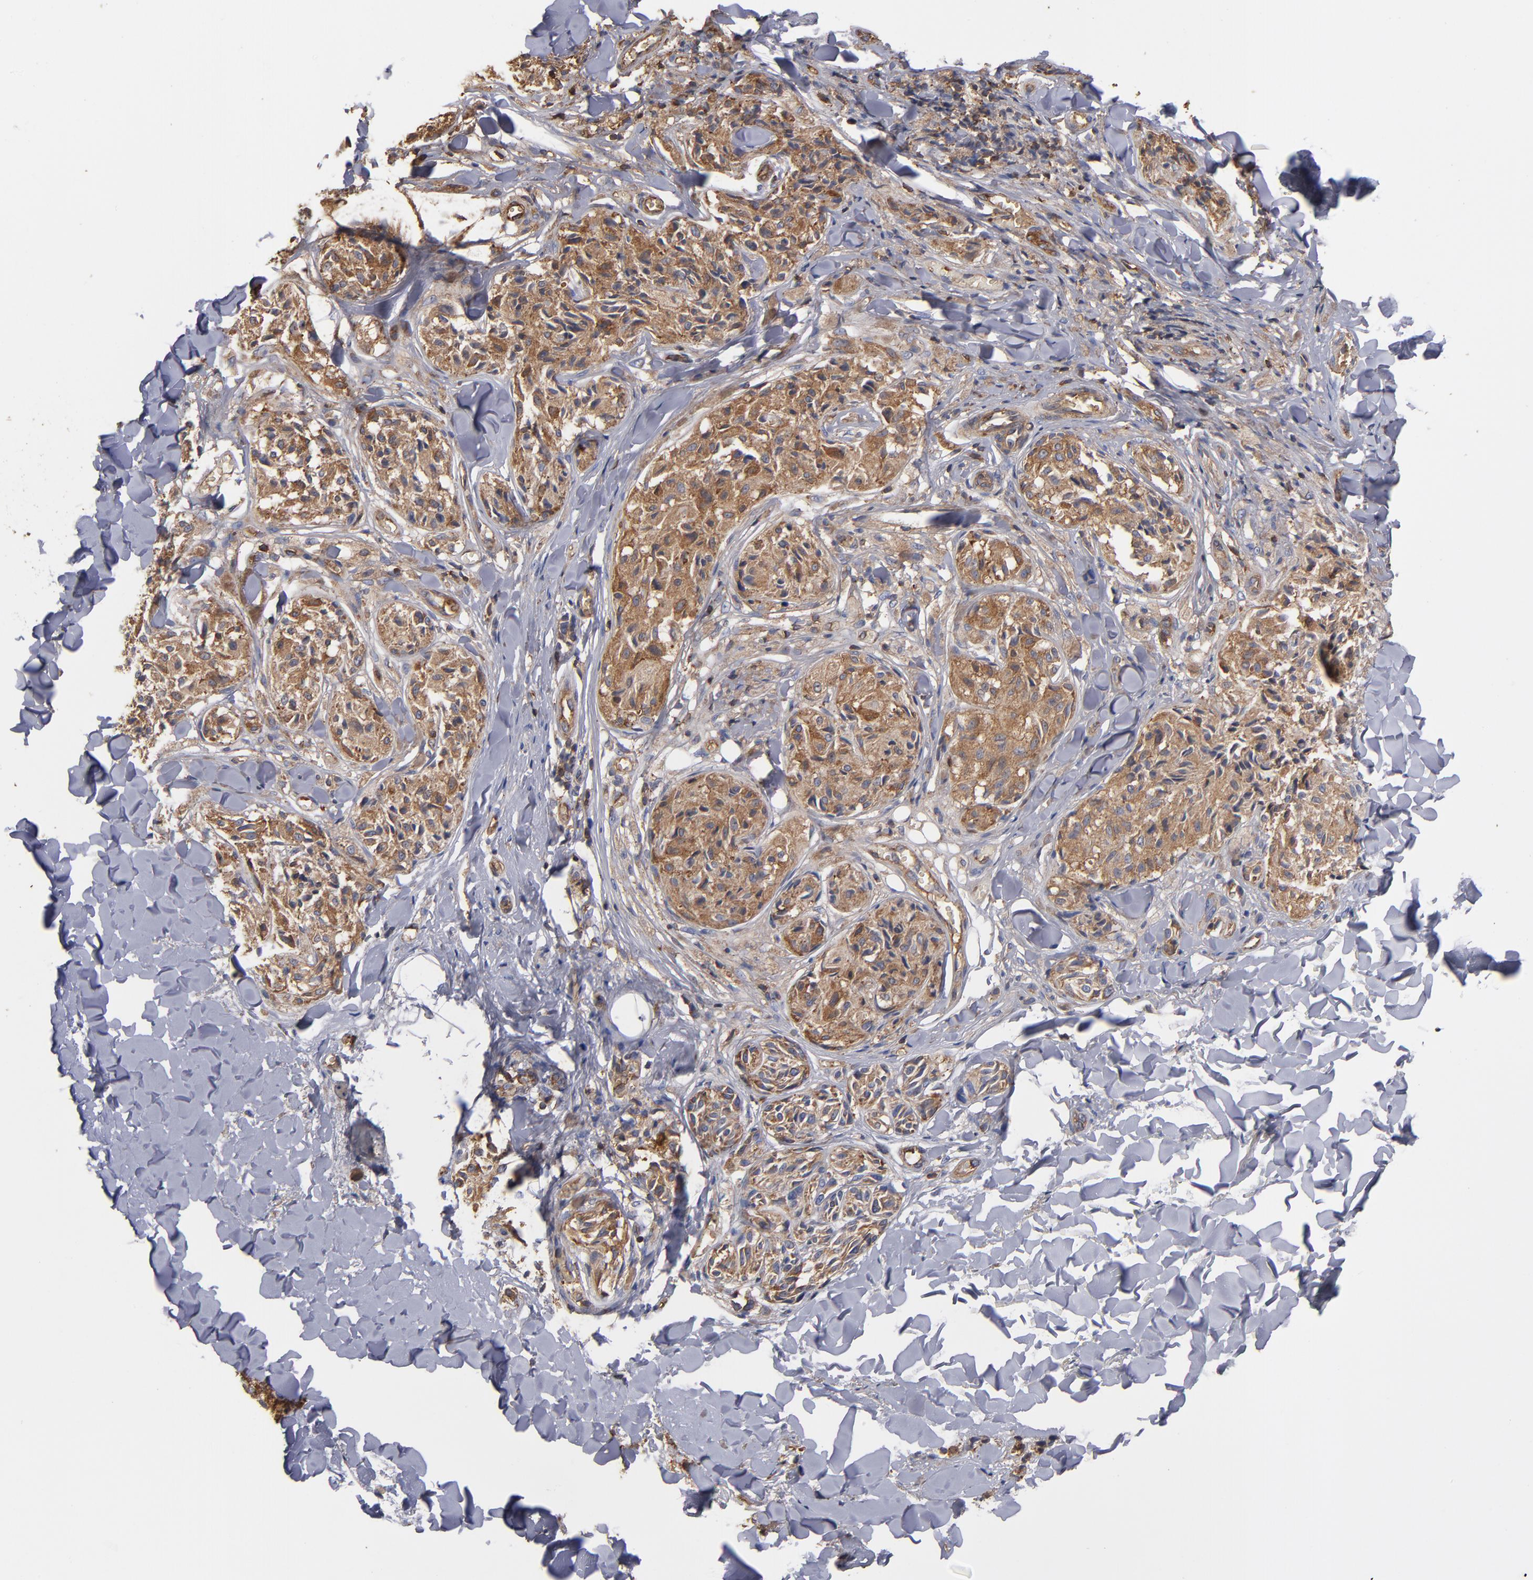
{"staining": {"intensity": "moderate", "quantity": ">75%", "location": "cytoplasmic/membranous"}, "tissue": "melanoma", "cell_type": "Tumor cells", "image_type": "cancer", "snomed": [{"axis": "morphology", "description": "Malignant melanoma, Metastatic site"}, {"axis": "topography", "description": "Skin"}], "caption": "Immunohistochemistry histopathology image of human malignant melanoma (metastatic site) stained for a protein (brown), which reveals medium levels of moderate cytoplasmic/membranous positivity in about >75% of tumor cells.", "gene": "ACTN4", "patient": {"sex": "female", "age": 66}}